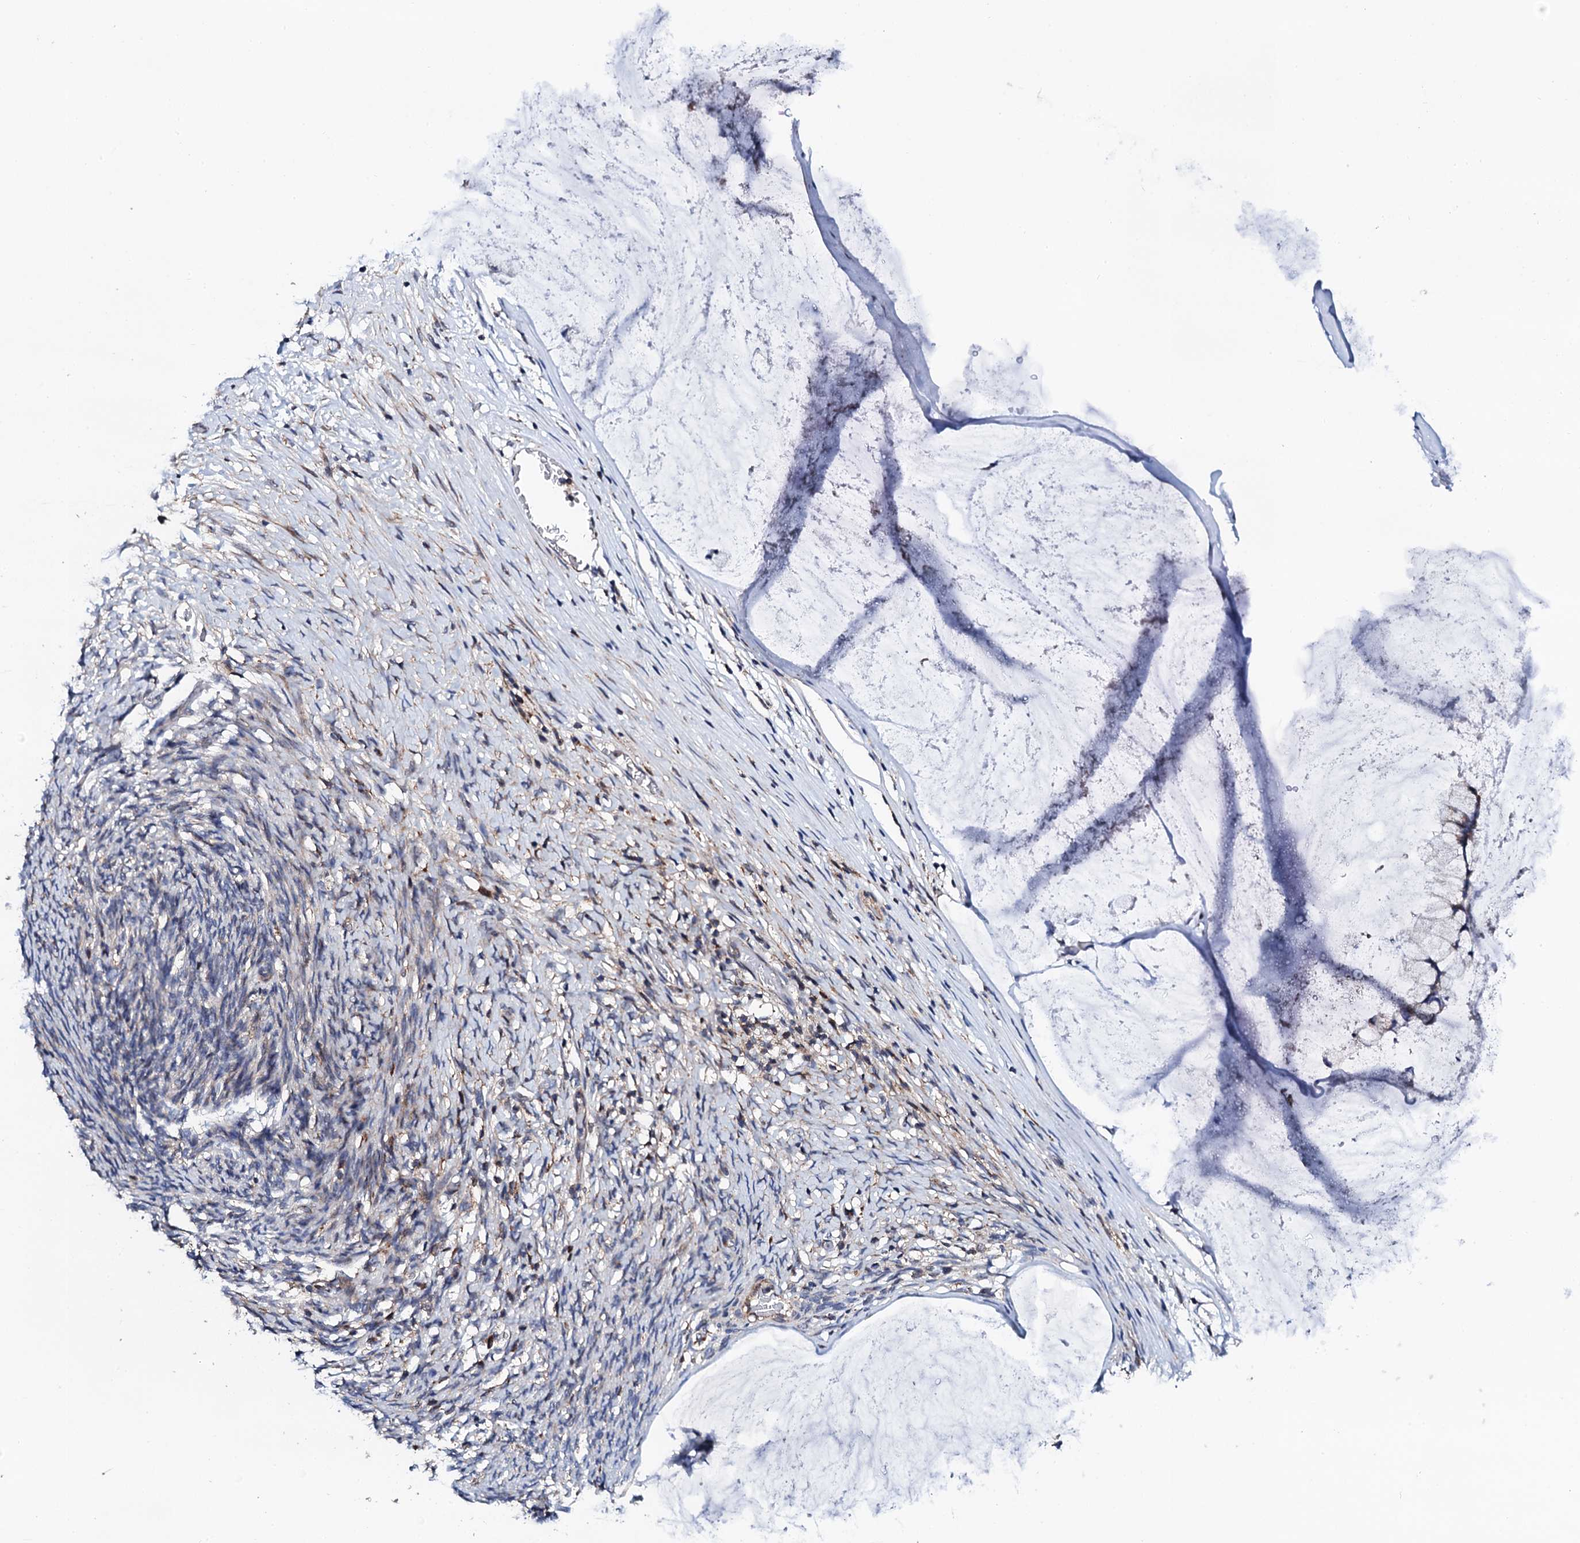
{"staining": {"intensity": "negative", "quantity": "none", "location": "none"}, "tissue": "ovarian cancer", "cell_type": "Tumor cells", "image_type": "cancer", "snomed": [{"axis": "morphology", "description": "Cystadenocarcinoma, mucinous, NOS"}, {"axis": "topography", "description": "Ovary"}], "caption": "Ovarian cancer (mucinous cystadenocarcinoma) was stained to show a protein in brown. There is no significant expression in tumor cells.", "gene": "COG4", "patient": {"sex": "female", "age": 42}}